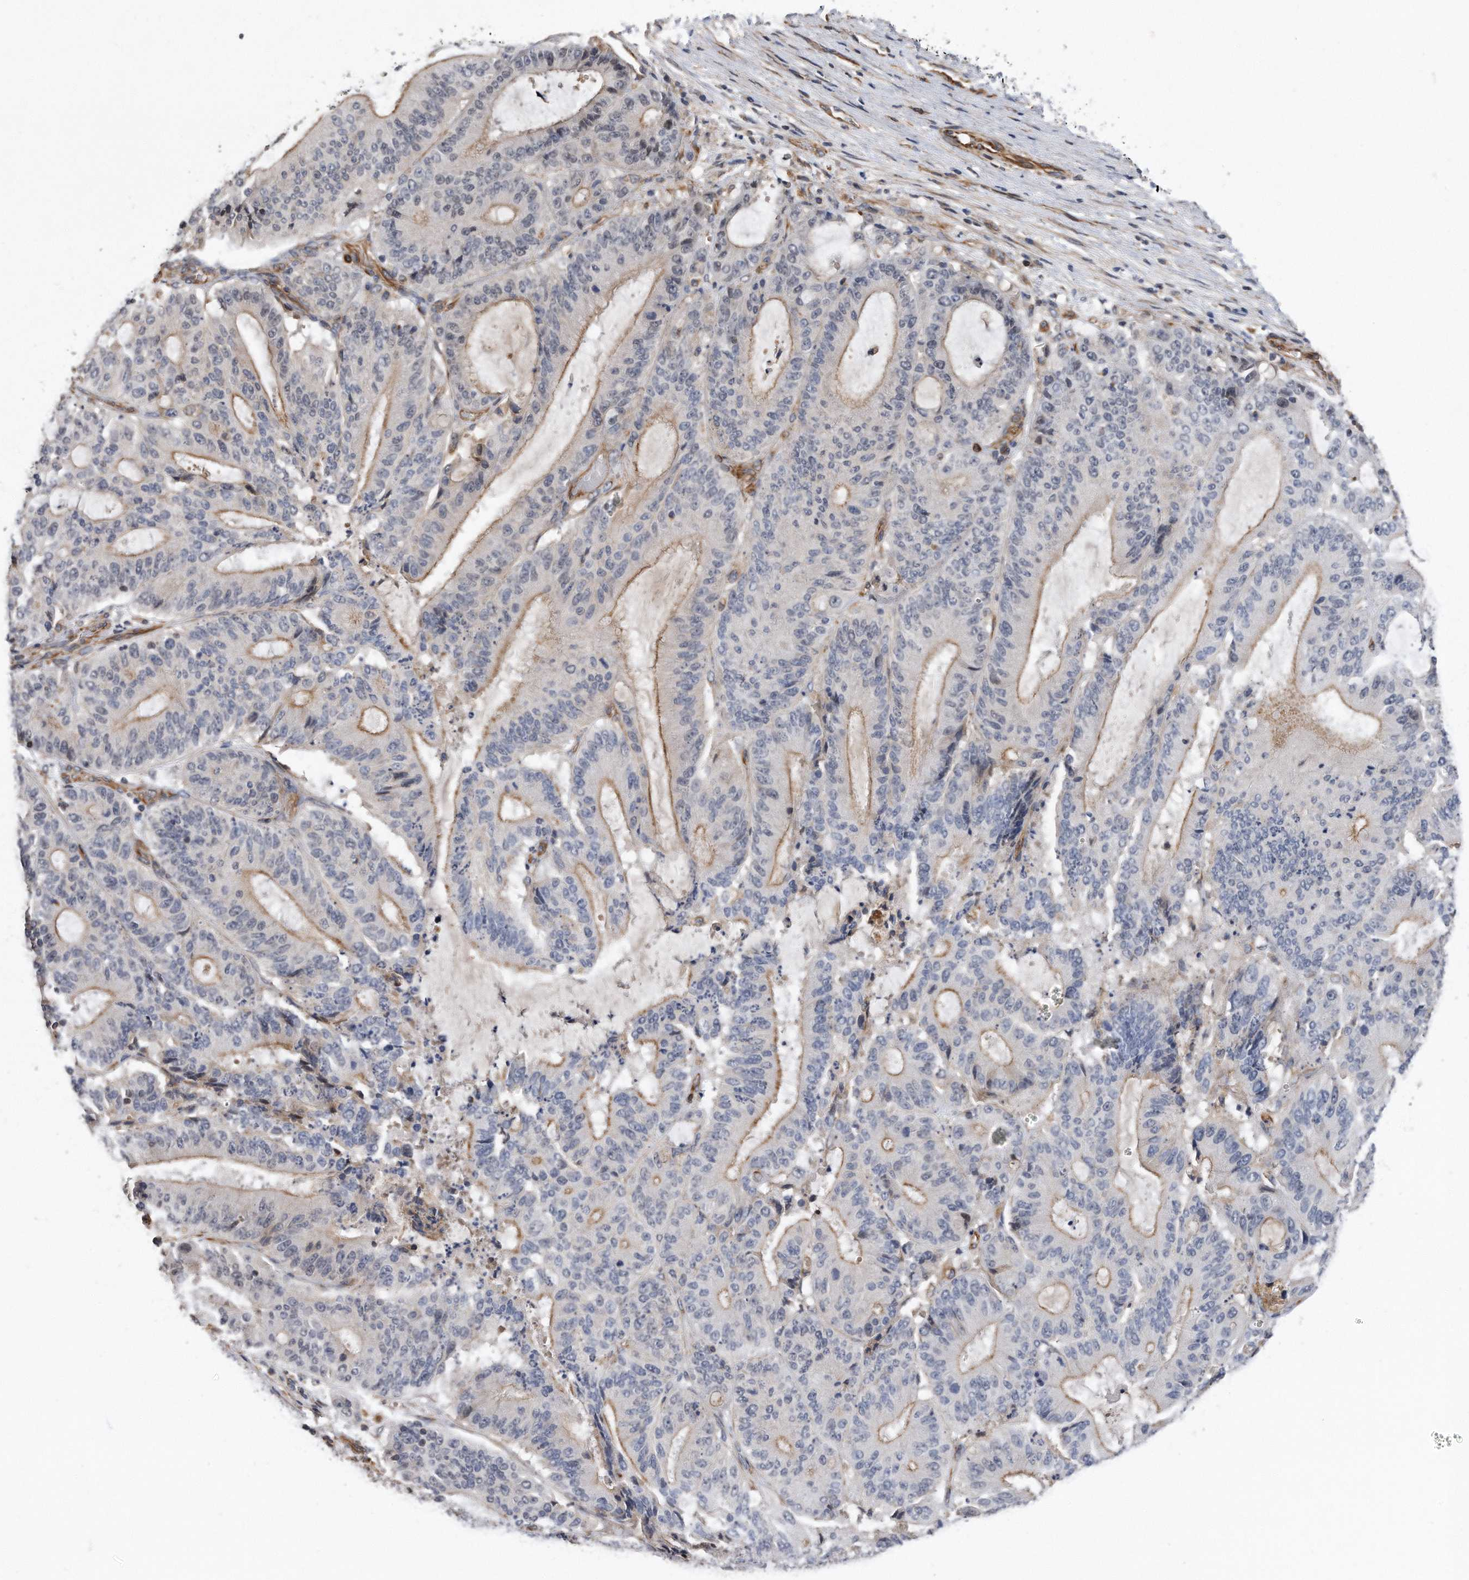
{"staining": {"intensity": "moderate", "quantity": "25%-75%", "location": "cytoplasmic/membranous"}, "tissue": "liver cancer", "cell_type": "Tumor cells", "image_type": "cancer", "snomed": [{"axis": "morphology", "description": "Normal tissue, NOS"}, {"axis": "morphology", "description": "Cholangiocarcinoma"}, {"axis": "topography", "description": "Liver"}, {"axis": "topography", "description": "Peripheral nerve tissue"}], "caption": "Protein expression analysis of cholangiocarcinoma (liver) exhibits moderate cytoplasmic/membranous staining in approximately 25%-75% of tumor cells.", "gene": "GPC1", "patient": {"sex": "female", "age": 73}}